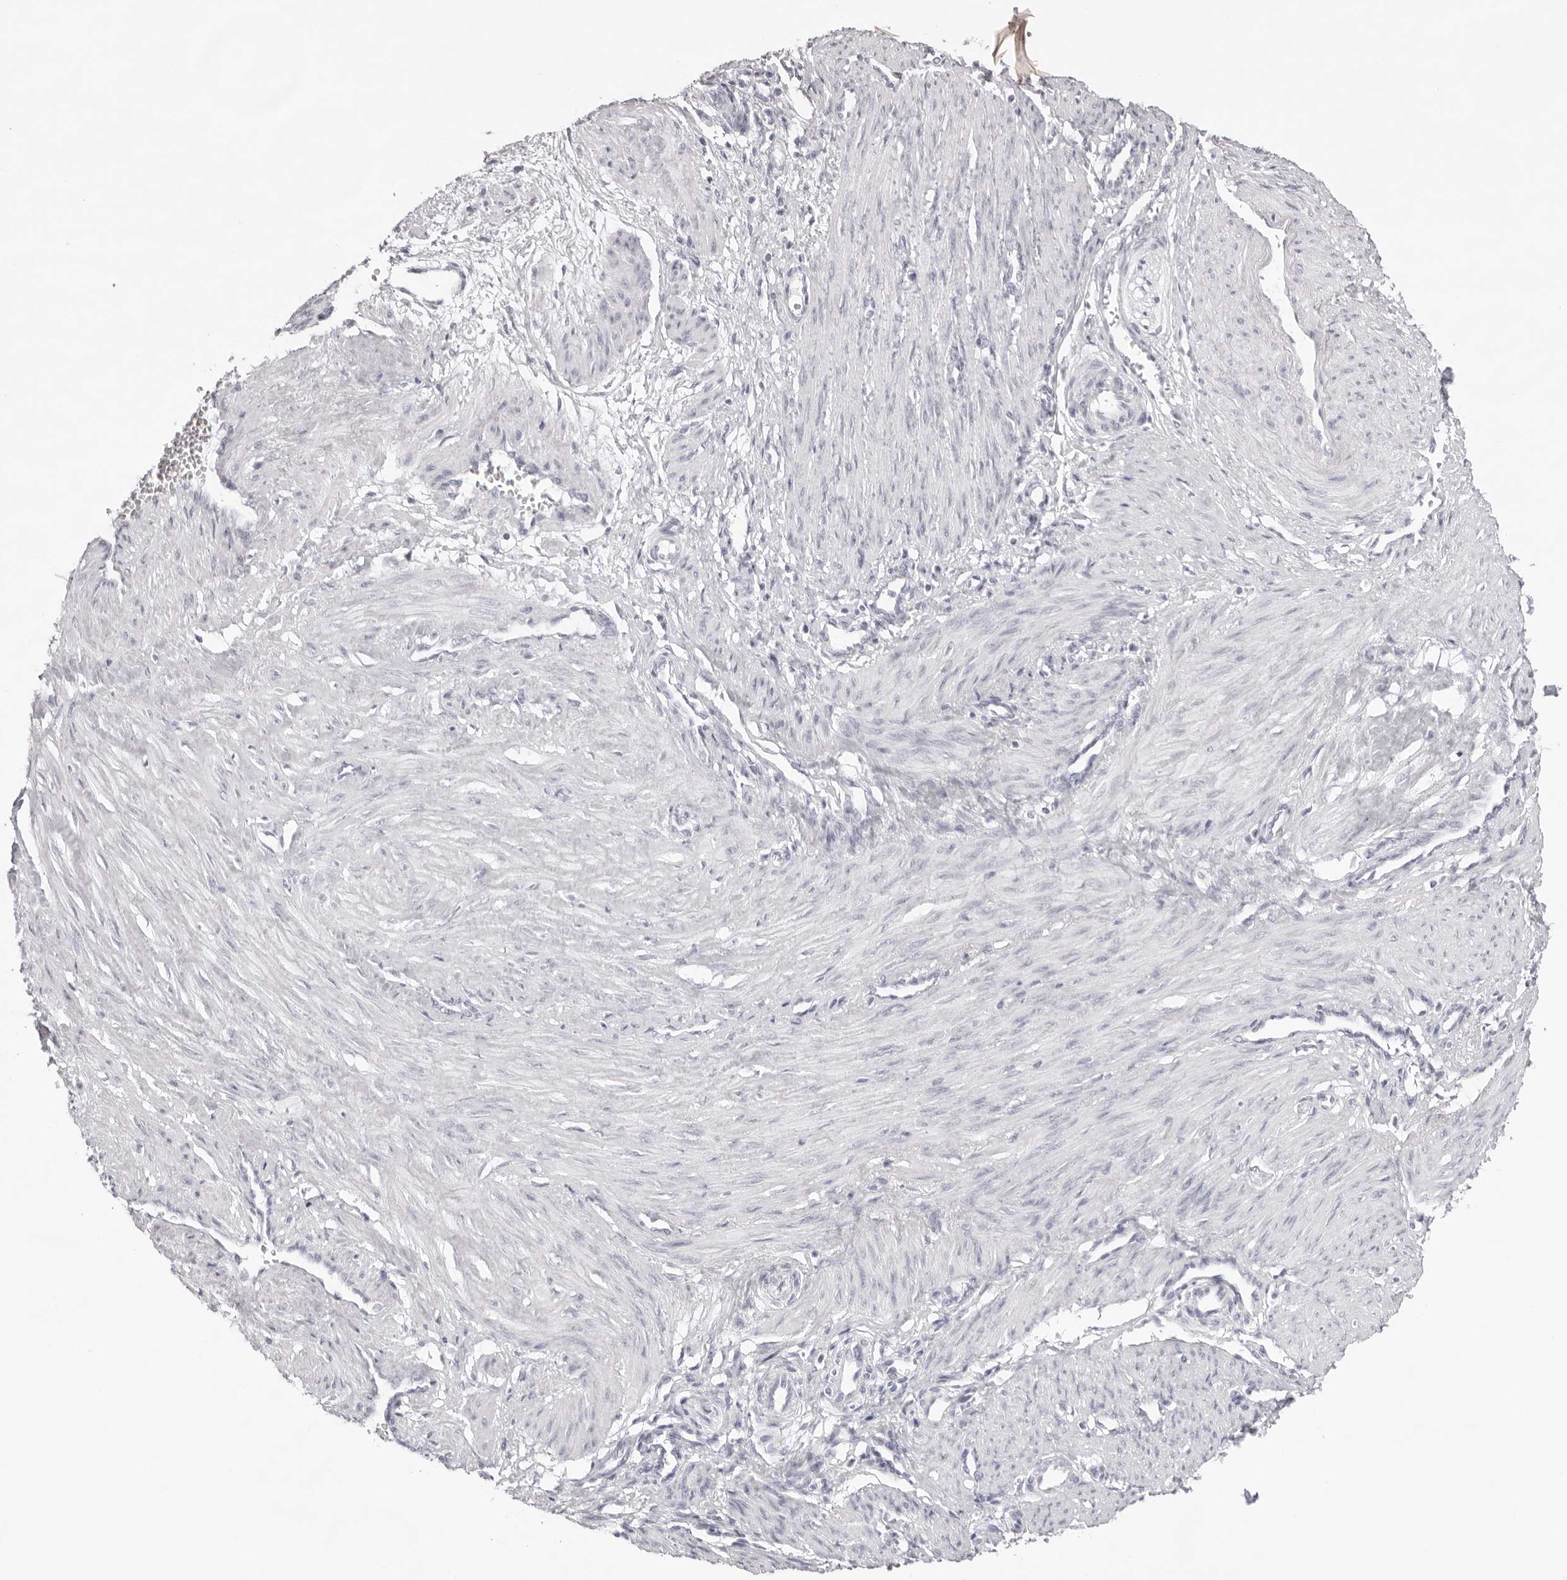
{"staining": {"intensity": "negative", "quantity": "none", "location": "none"}, "tissue": "smooth muscle", "cell_type": "Smooth muscle cells", "image_type": "normal", "snomed": [{"axis": "morphology", "description": "Normal tissue, NOS"}, {"axis": "topography", "description": "Endometrium"}], "caption": "Immunohistochemical staining of benign human smooth muscle exhibits no significant expression in smooth muscle cells.", "gene": "KLK12", "patient": {"sex": "female", "age": 33}}